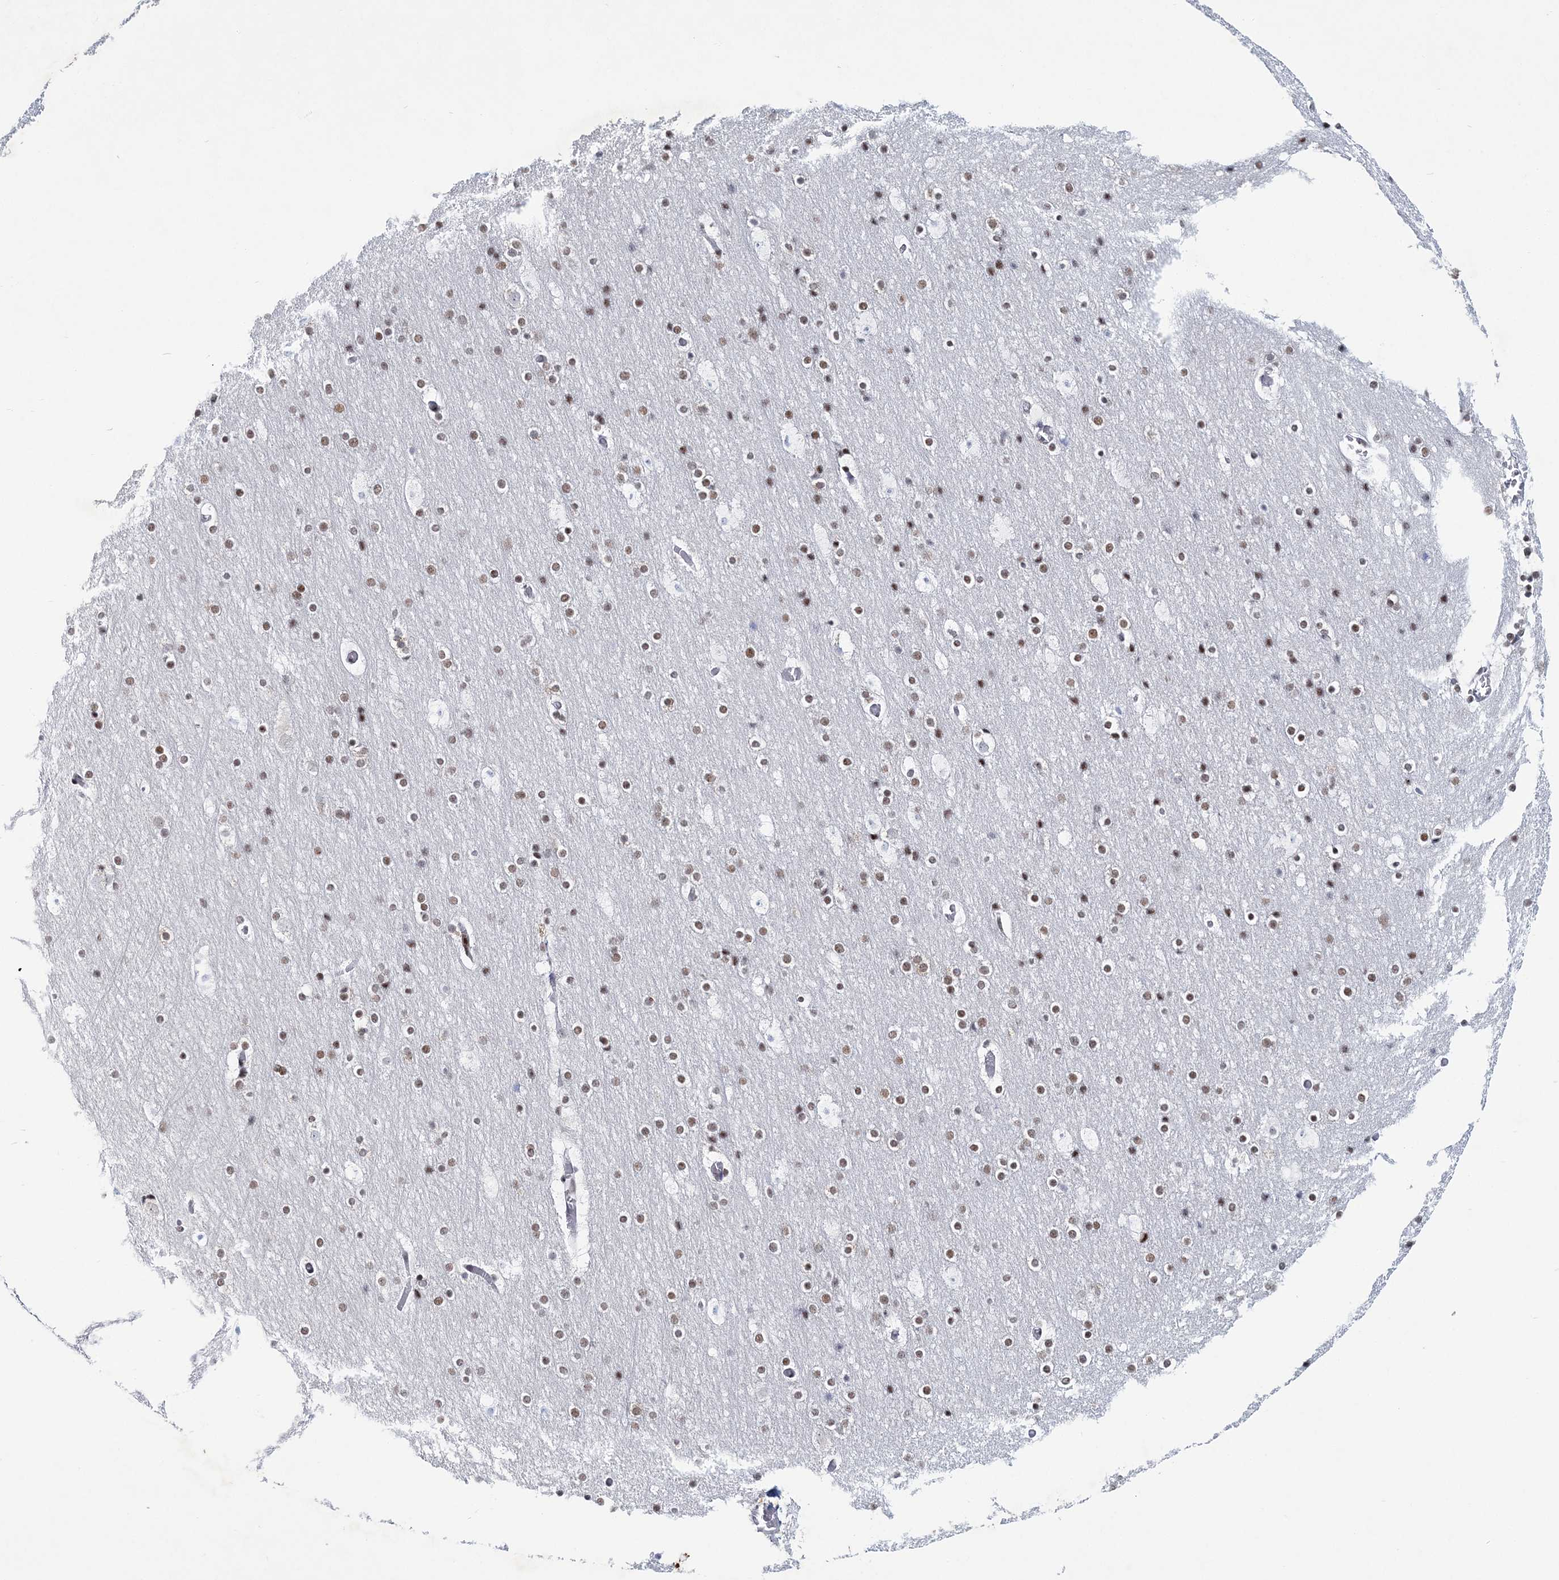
{"staining": {"intensity": "negative", "quantity": "none", "location": "none"}, "tissue": "cerebral cortex", "cell_type": "Endothelial cells", "image_type": "normal", "snomed": [{"axis": "morphology", "description": "Normal tissue, NOS"}, {"axis": "topography", "description": "Cerebral cortex"}], "caption": "High power microscopy image of an immunohistochemistry (IHC) photomicrograph of benign cerebral cortex, revealing no significant expression in endothelial cells.", "gene": "LRRFIP2", "patient": {"sex": "male", "age": 57}}